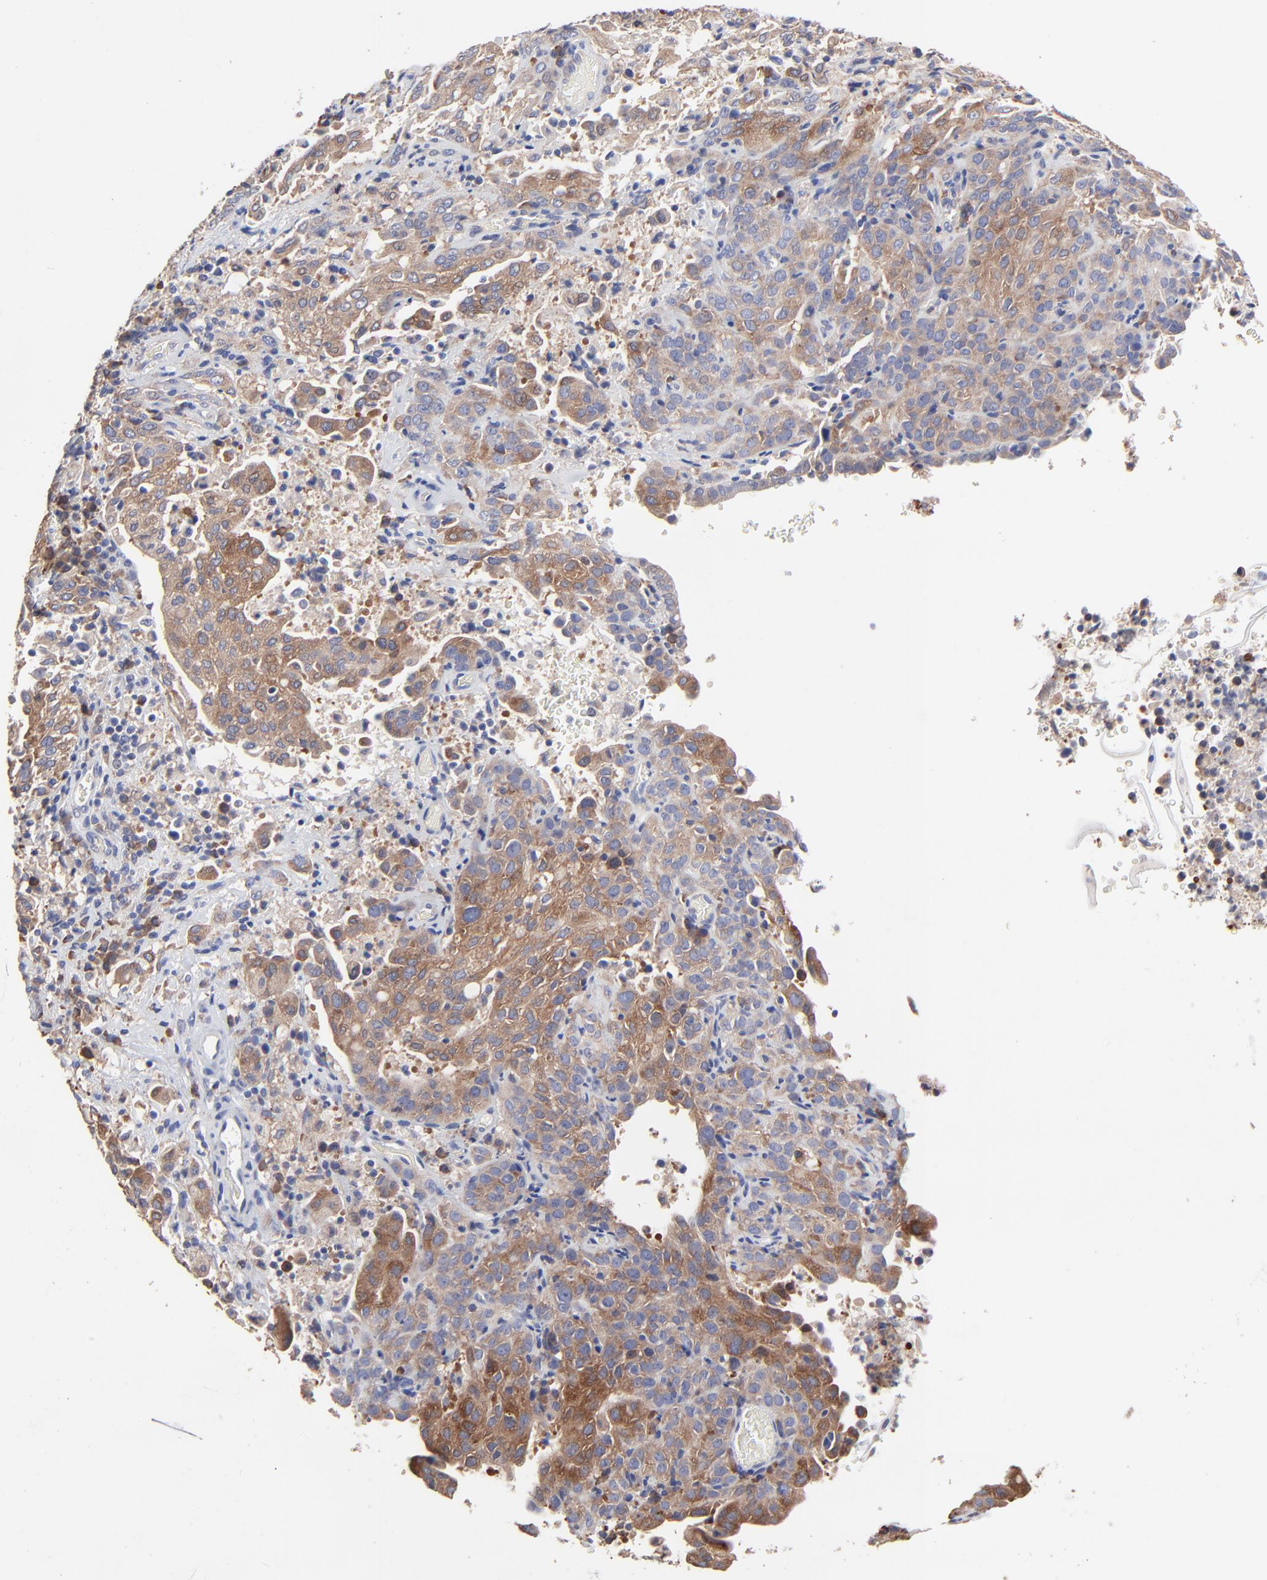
{"staining": {"intensity": "moderate", "quantity": ">75%", "location": "cytoplasmic/membranous"}, "tissue": "cervical cancer", "cell_type": "Tumor cells", "image_type": "cancer", "snomed": [{"axis": "morphology", "description": "Squamous cell carcinoma, NOS"}, {"axis": "topography", "description": "Cervix"}], "caption": "Brown immunohistochemical staining in human cervical cancer demonstrates moderate cytoplasmic/membranous staining in approximately >75% of tumor cells.", "gene": "PPFIBP2", "patient": {"sex": "female", "age": 41}}